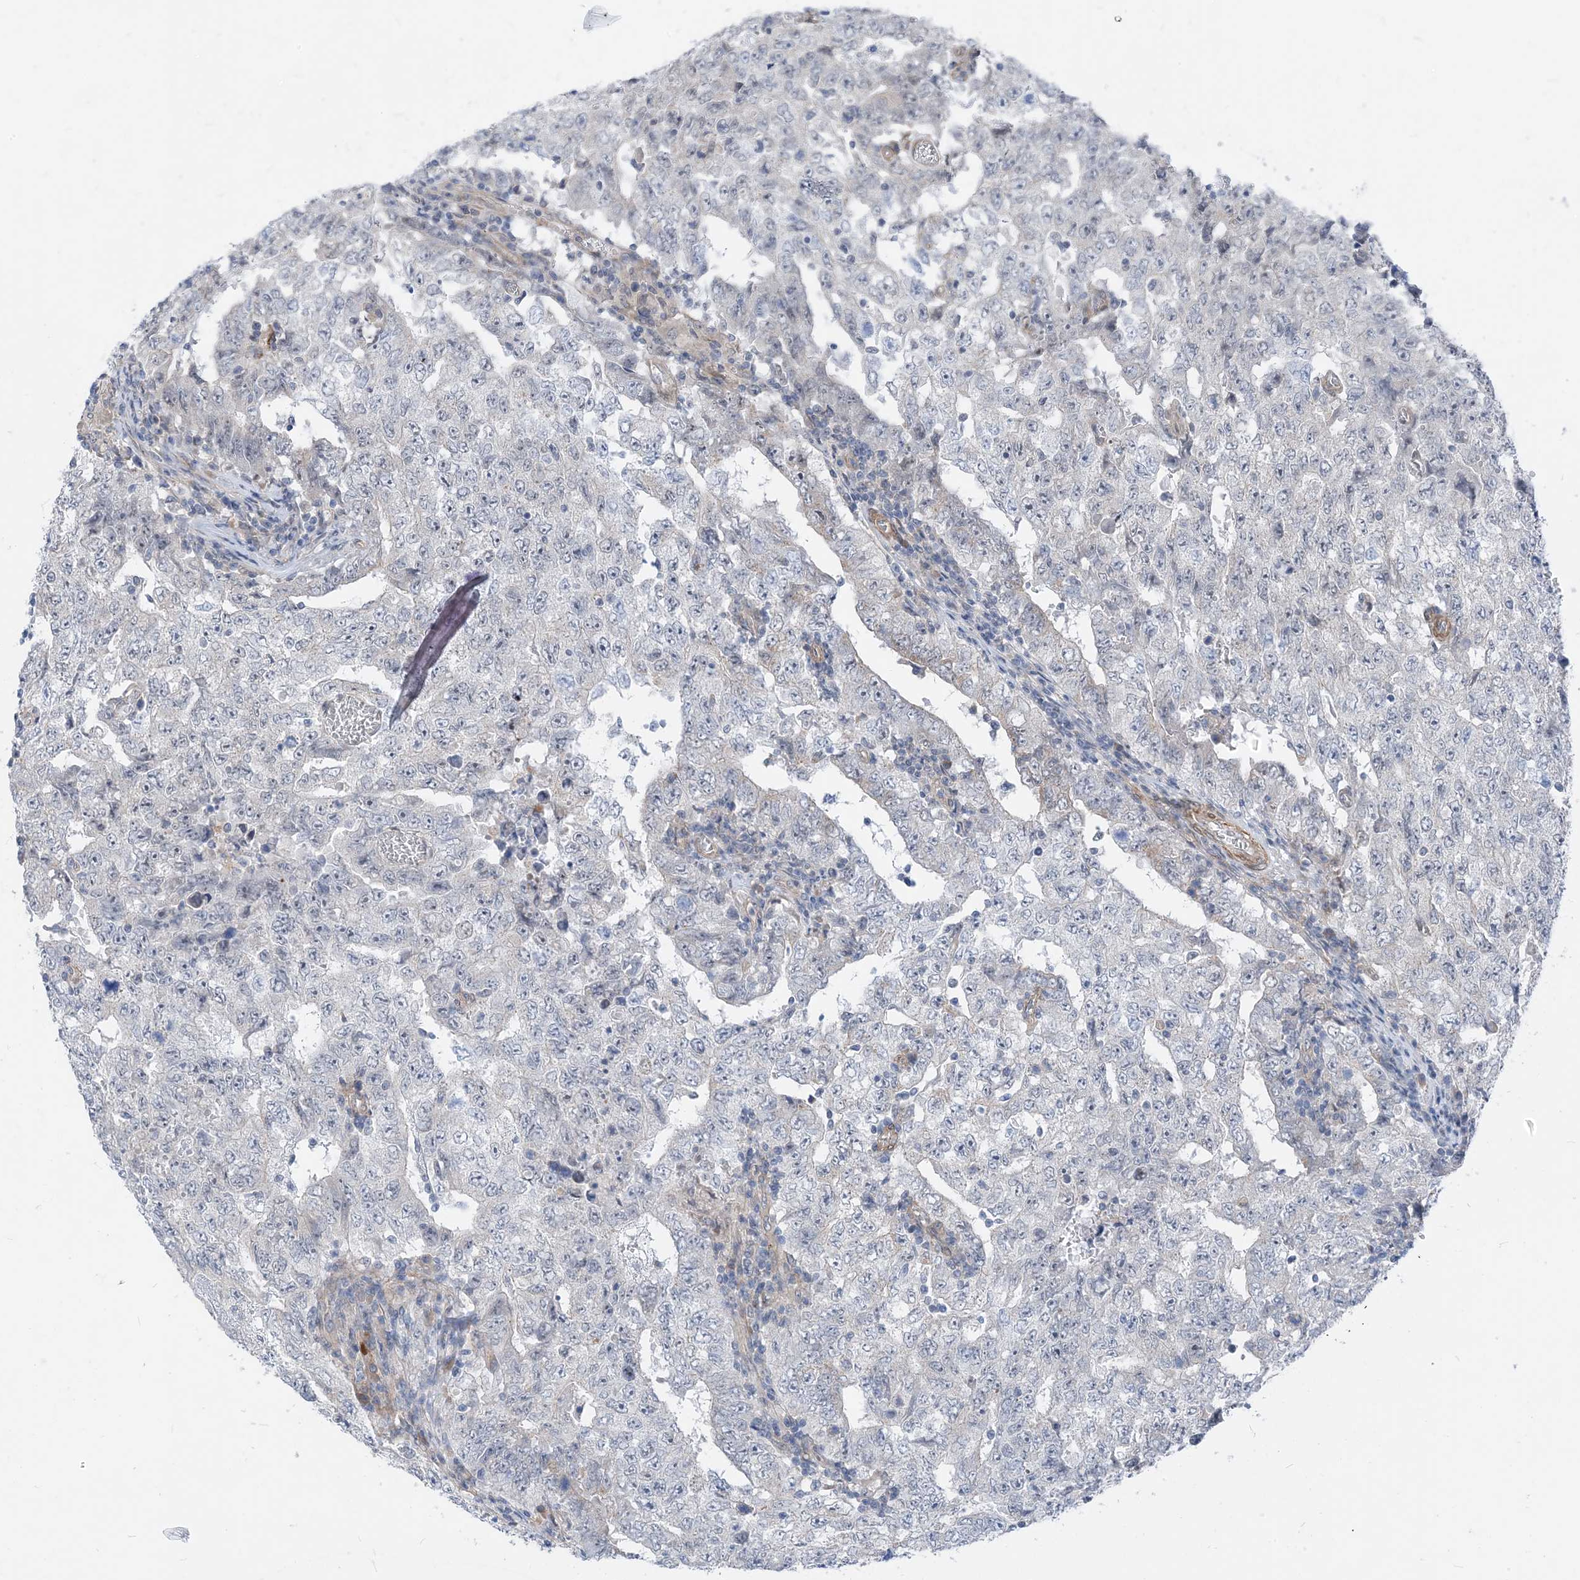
{"staining": {"intensity": "negative", "quantity": "none", "location": "none"}, "tissue": "testis cancer", "cell_type": "Tumor cells", "image_type": "cancer", "snomed": [{"axis": "morphology", "description": "Carcinoma, Embryonal, NOS"}, {"axis": "topography", "description": "Testis"}], "caption": "The photomicrograph reveals no staining of tumor cells in testis cancer.", "gene": "PLEKHA3", "patient": {"sex": "male", "age": 26}}